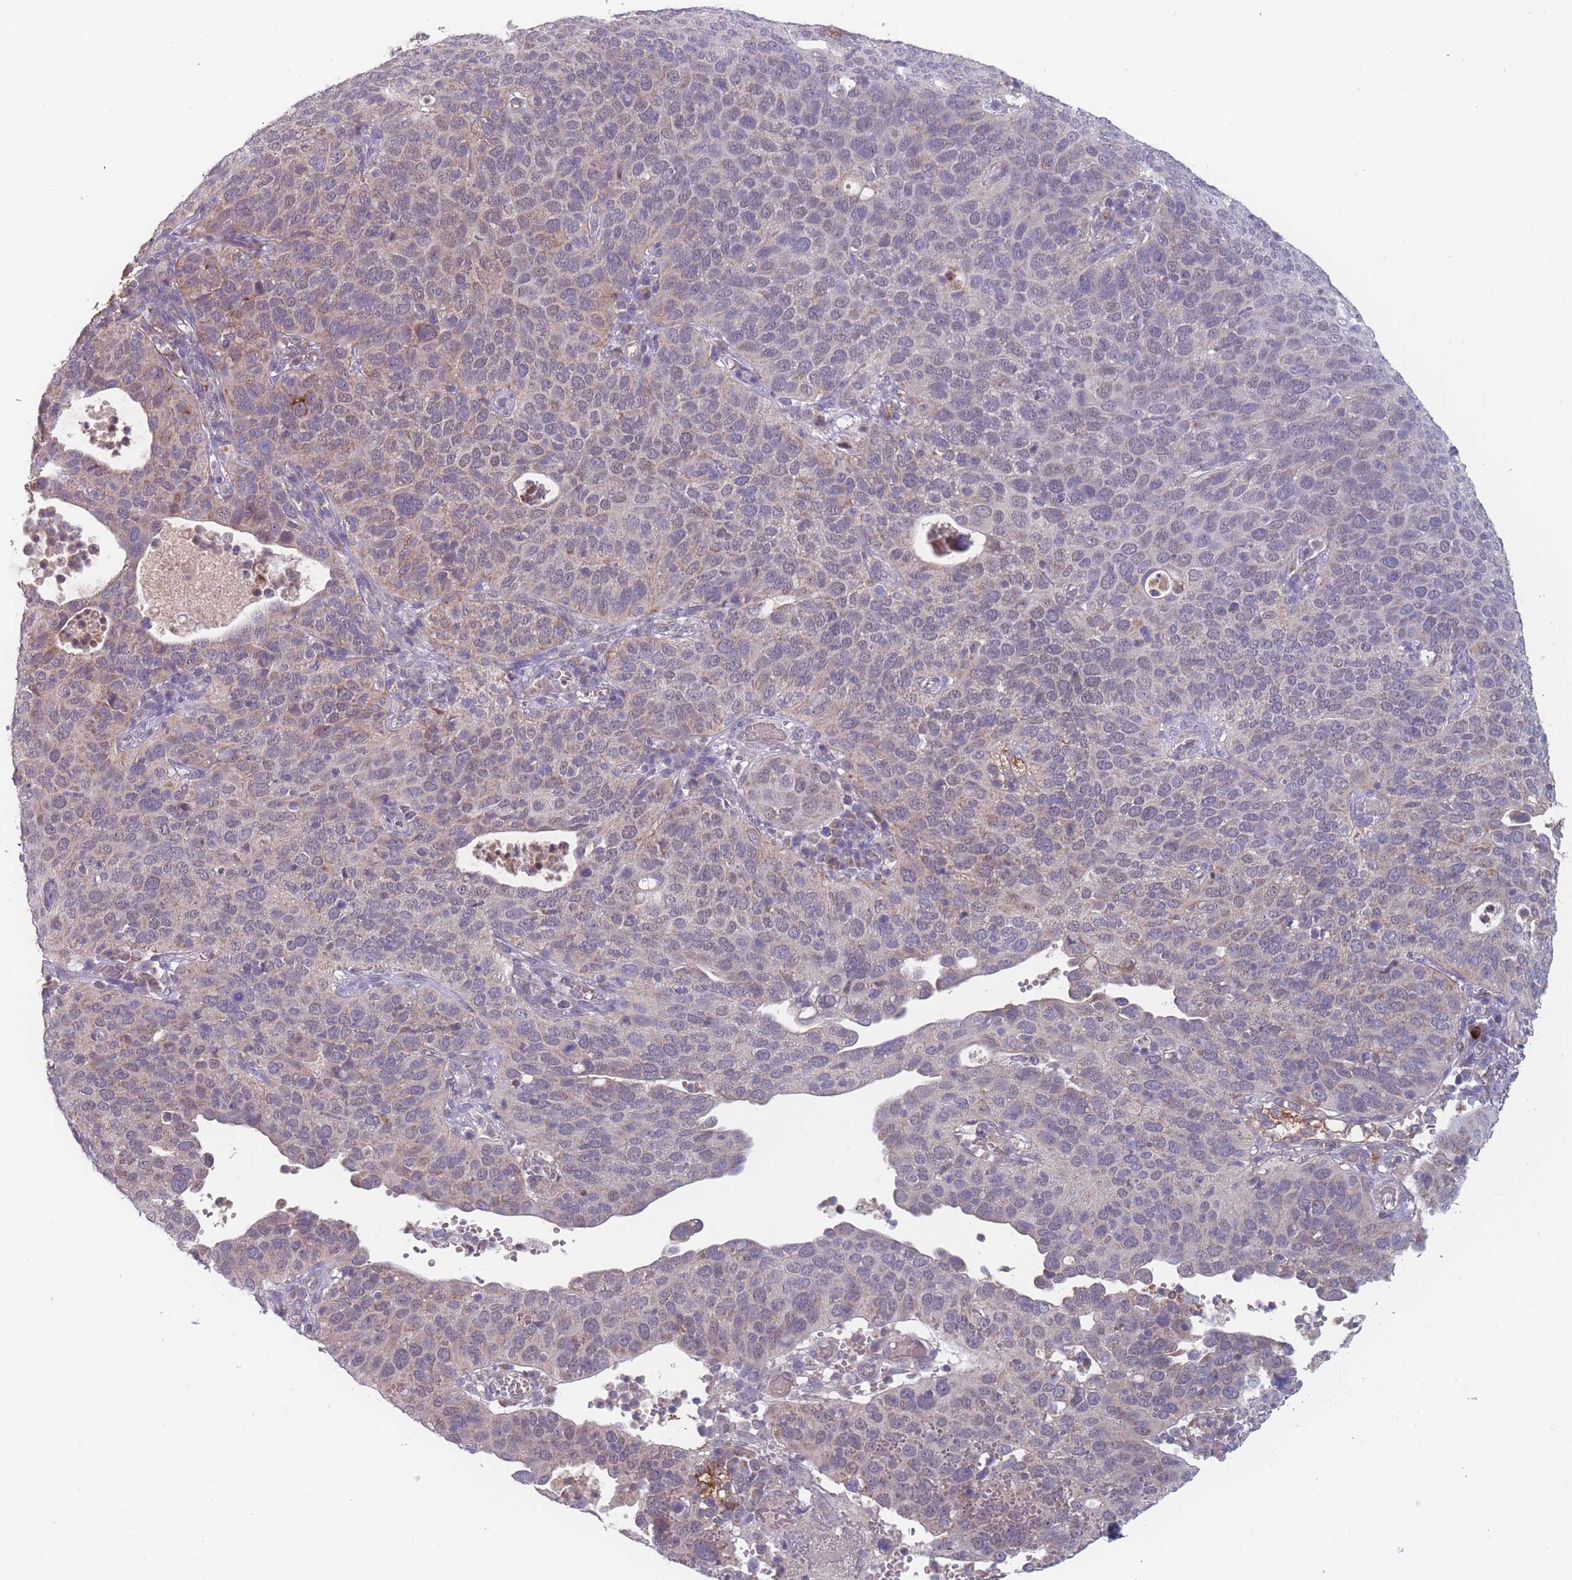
{"staining": {"intensity": "moderate", "quantity": "<25%", "location": "cytoplasmic/membranous"}, "tissue": "cervical cancer", "cell_type": "Tumor cells", "image_type": "cancer", "snomed": [{"axis": "morphology", "description": "Squamous cell carcinoma, NOS"}, {"axis": "topography", "description": "Cervix"}], "caption": "Immunohistochemistry (IHC) (DAB) staining of squamous cell carcinoma (cervical) exhibits moderate cytoplasmic/membranous protein staining in approximately <25% of tumor cells.", "gene": "PEX7", "patient": {"sex": "female", "age": 36}}